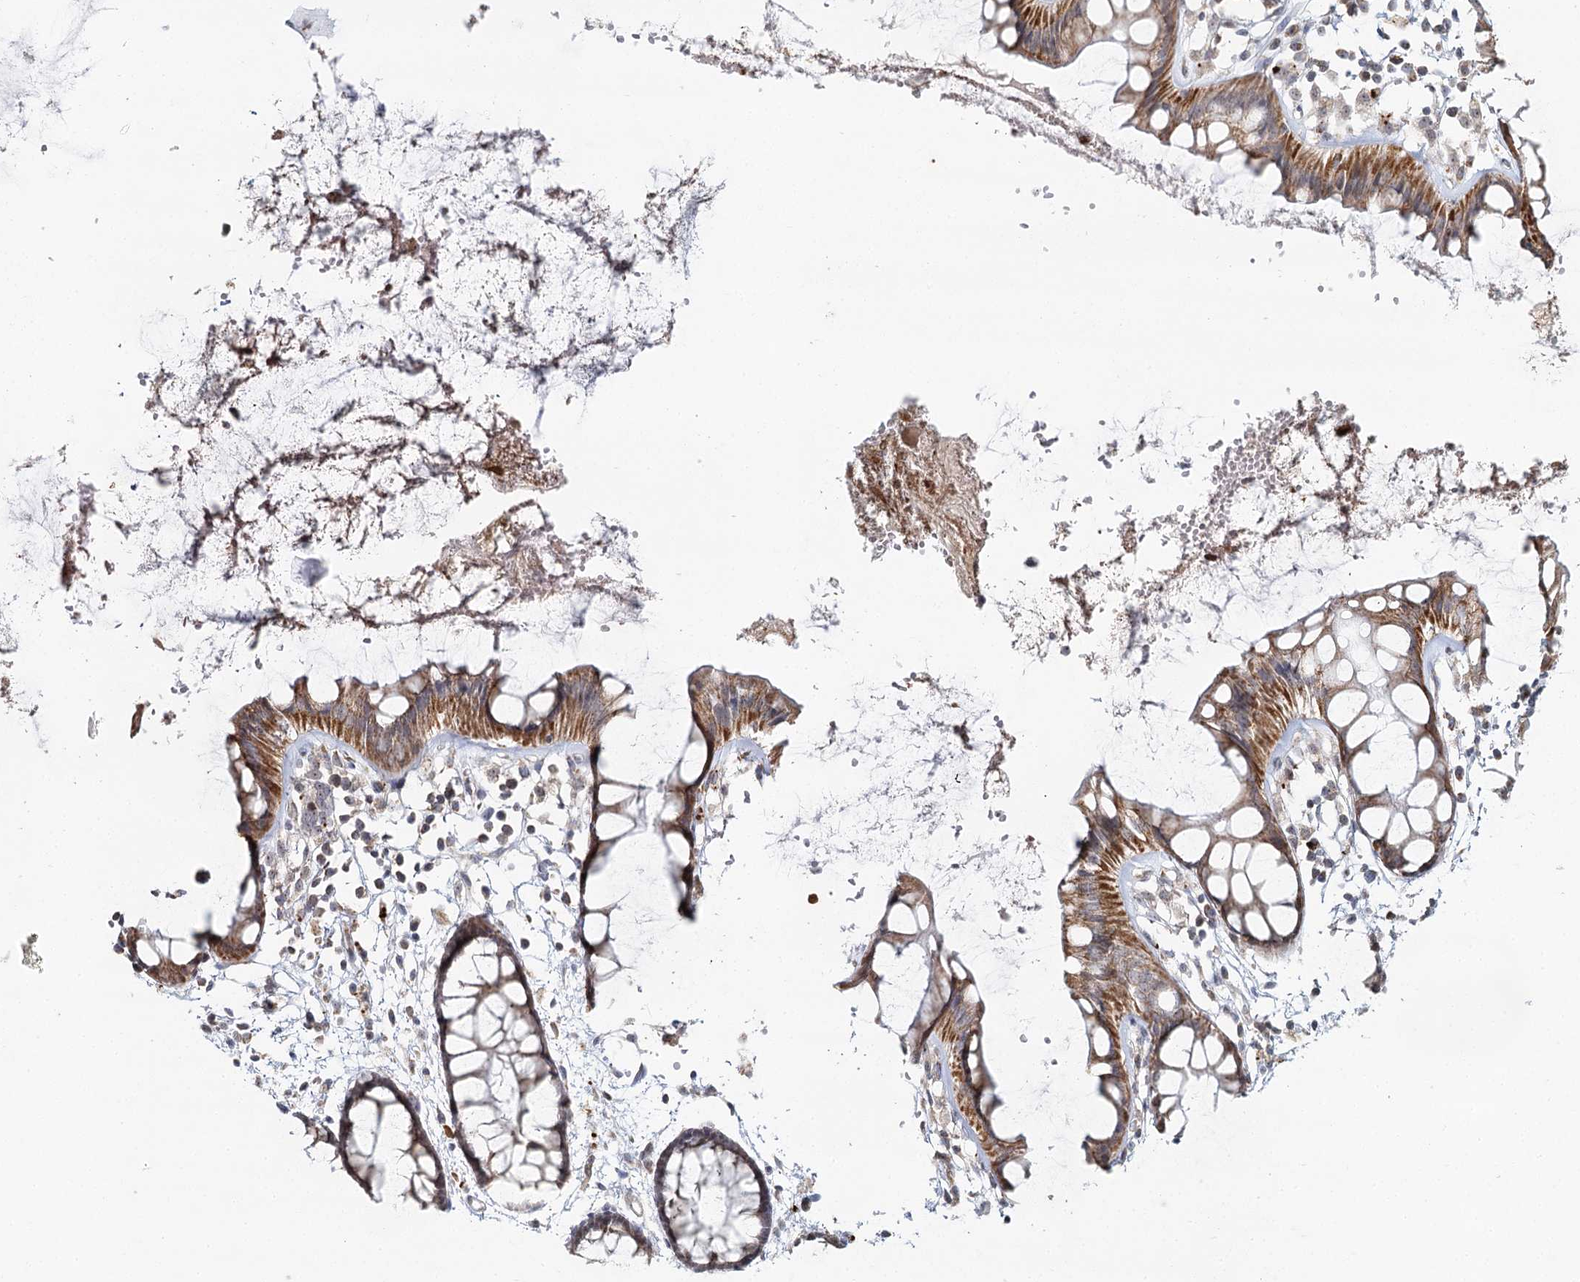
{"staining": {"intensity": "moderate", "quantity": ">75%", "location": "cytoplasmic/membranous"}, "tissue": "rectum", "cell_type": "Glandular cells", "image_type": "normal", "snomed": [{"axis": "morphology", "description": "Normal tissue, NOS"}, {"axis": "topography", "description": "Rectum"}], "caption": "Rectum stained with immunohistochemistry (IHC) exhibits moderate cytoplasmic/membranous expression in about >75% of glandular cells.", "gene": "ATAD1", "patient": {"sex": "female", "age": 66}}